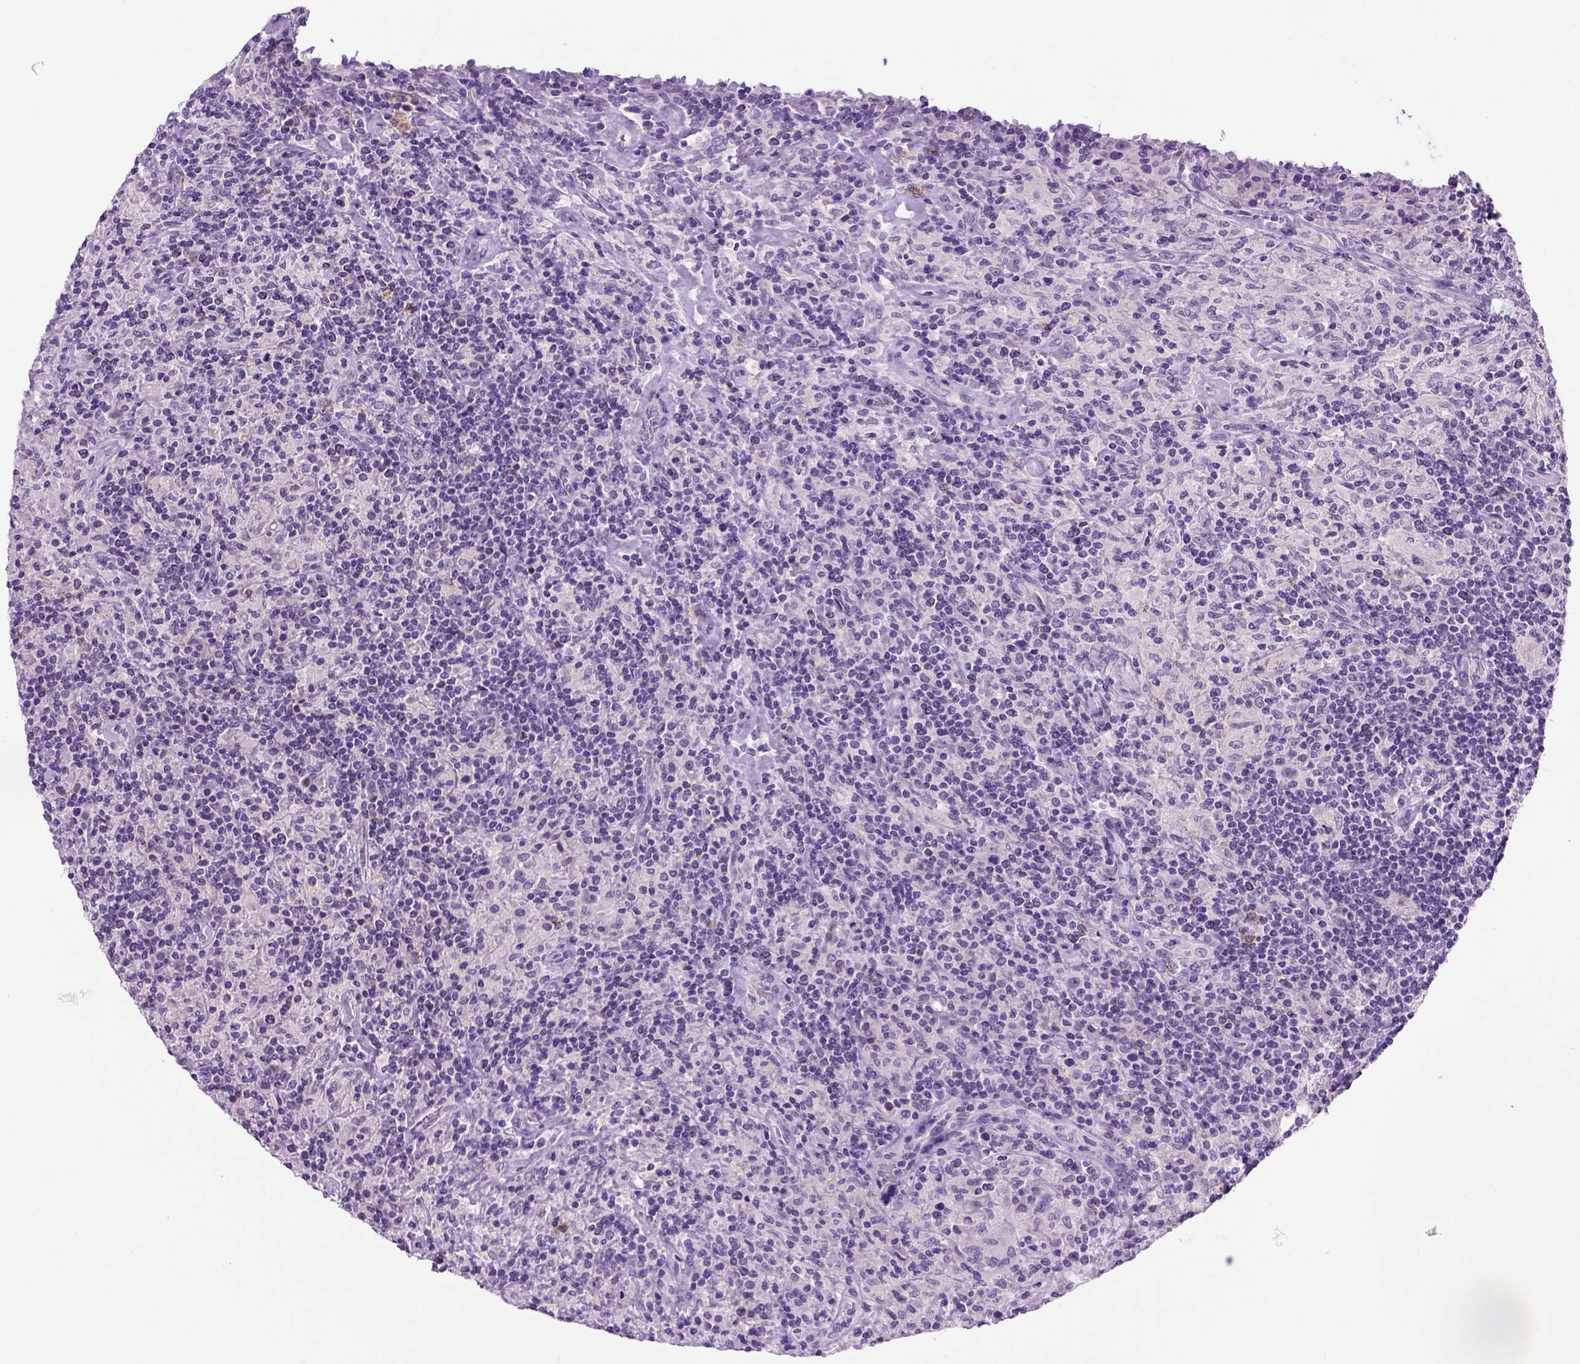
{"staining": {"intensity": "negative", "quantity": "none", "location": "none"}, "tissue": "lymphoma", "cell_type": "Tumor cells", "image_type": "cancer", "snomed": [{"axis": "morphology", "description": "Hodgkin's disease, NOS"}, {"axis": "topography", "description": "Lymph node"}], "caption": "Immunohistochemical staining of lymphoma exhibits no significant expression in tumor cells.", "gene": "CDH1", "patient": {"sex": "male", "age": 70}}